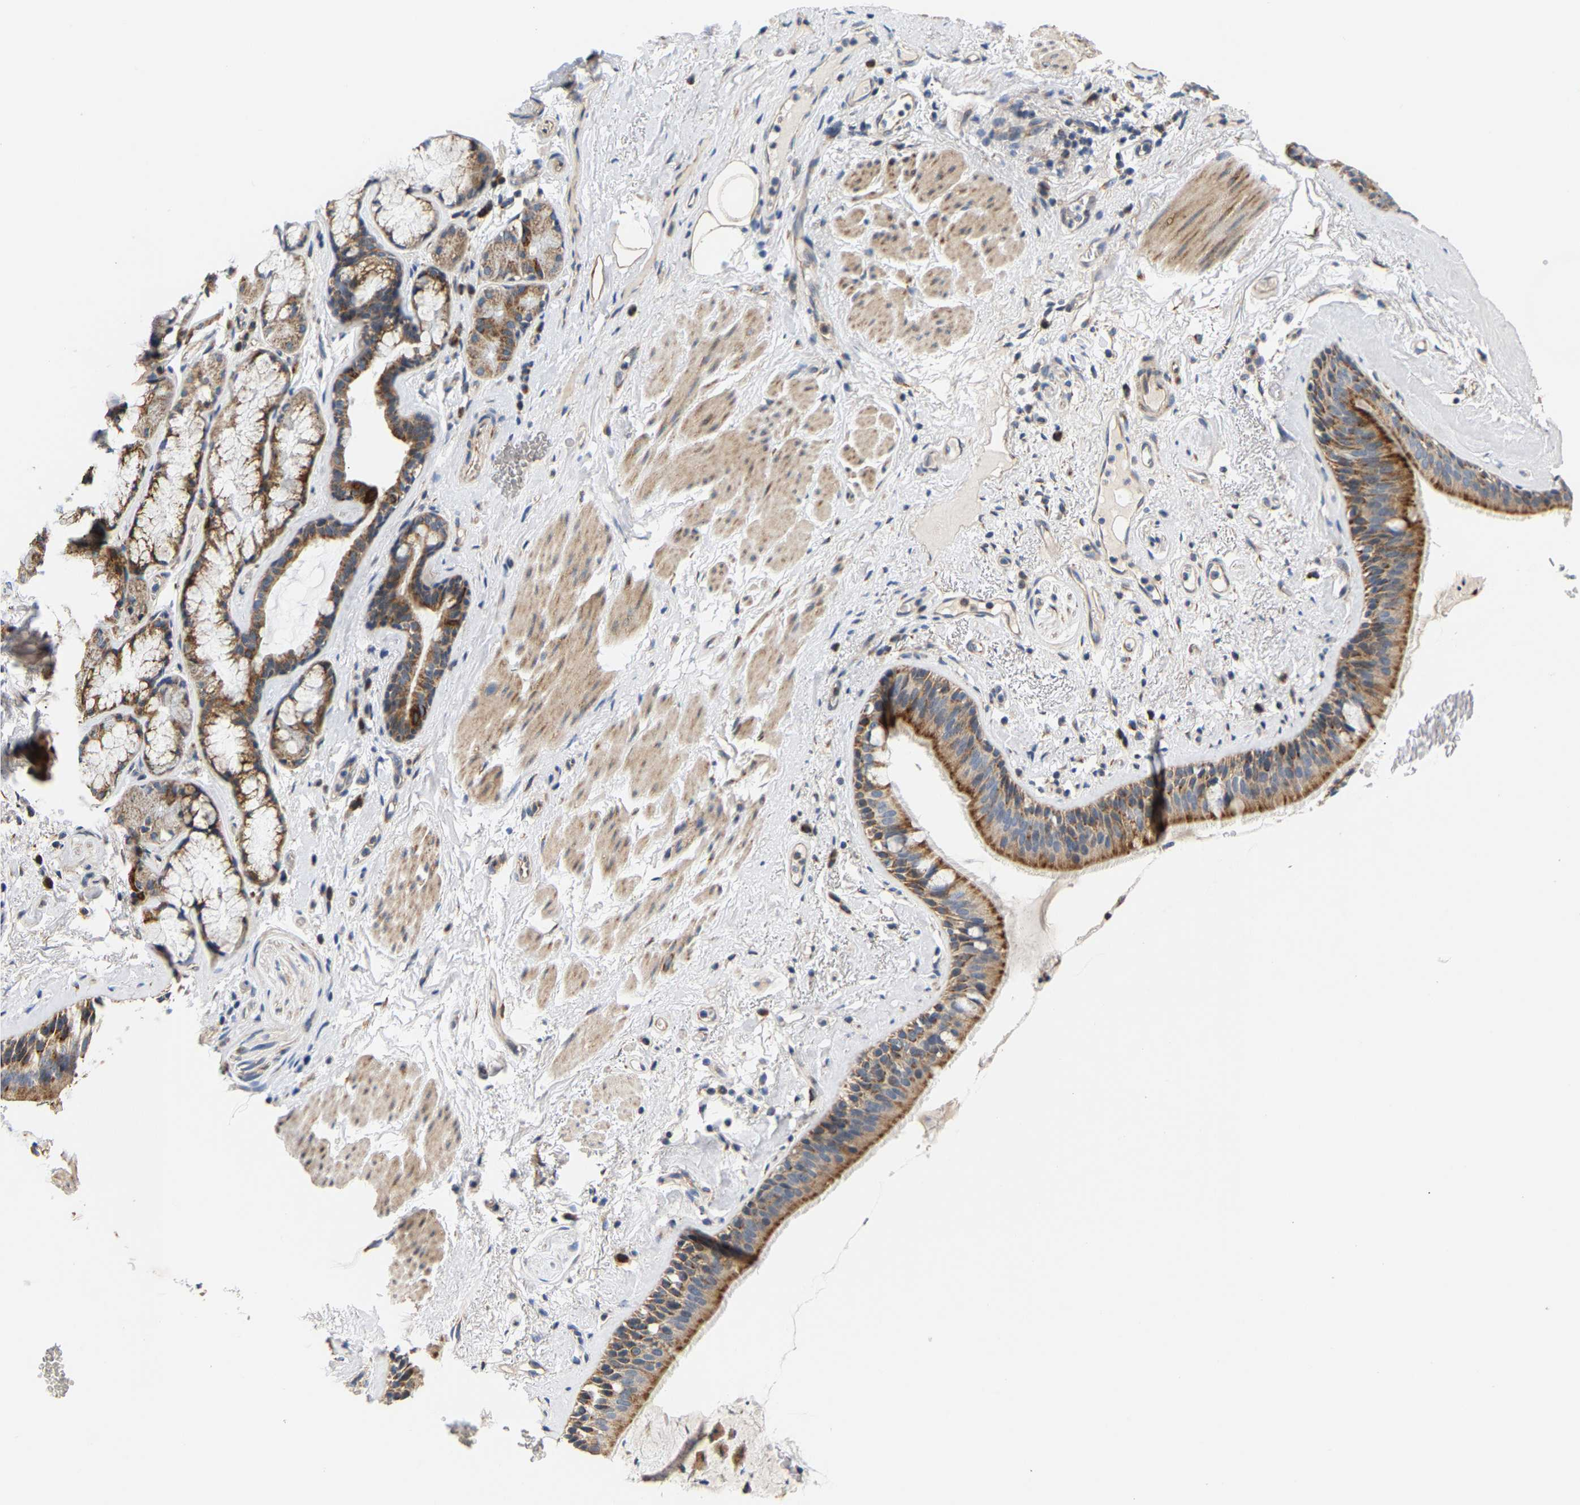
{"staining": {"intensity": "moderate", "quantity": ">75%", "location": "cytoplasmic/membranous"}, "tissue": "bronchus", "cell_type": "Respiratory epithelial cells", "image_type": "normal", "snomed": [{"axis": "morphology", "description": "Normal tissue, NOS"}, {"axis": "topography", "description": "Cartilage tissue"}], "caption": "Unremarkable bronchus shows moderate cytoplasmic/membranous expression in about >75% of respiratory epithelial cells.", "gene": "TMEM168", "patient": {"sex": "female", "age": 63}}